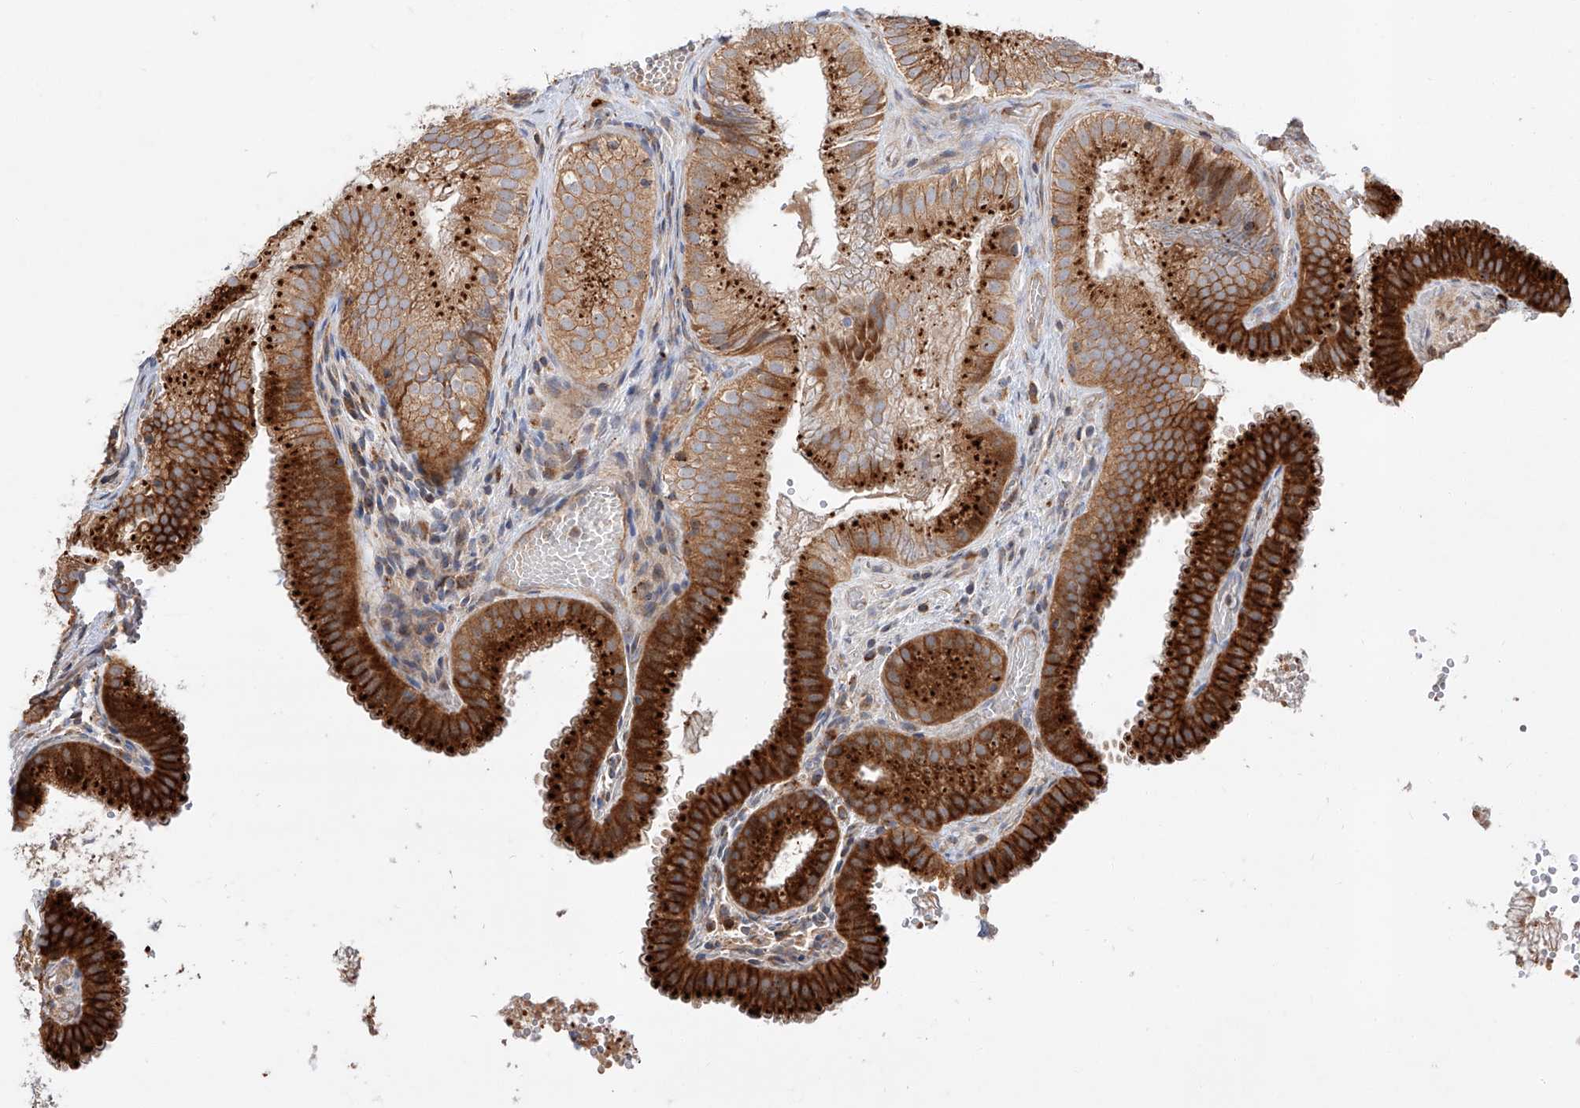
{"staining": {"intensity": "strong", "quantity": ">75%", "location": "cytoplasmic/membranous"}, "tissue": "gallbladder", "cell_type": "Glandular cells", "image_type": "normal", "snomed": [{"axis": "morphology", "description": "Normal tissue, NOS"}, {"axis": "topography", "description": "Gallbladder"}], "caption": "Human gallbladder stained with a protein marker exhibits strong staining in glandular cells.", "gene": "DIRAS3", "patient": {"sex": "female", "age": 30}}